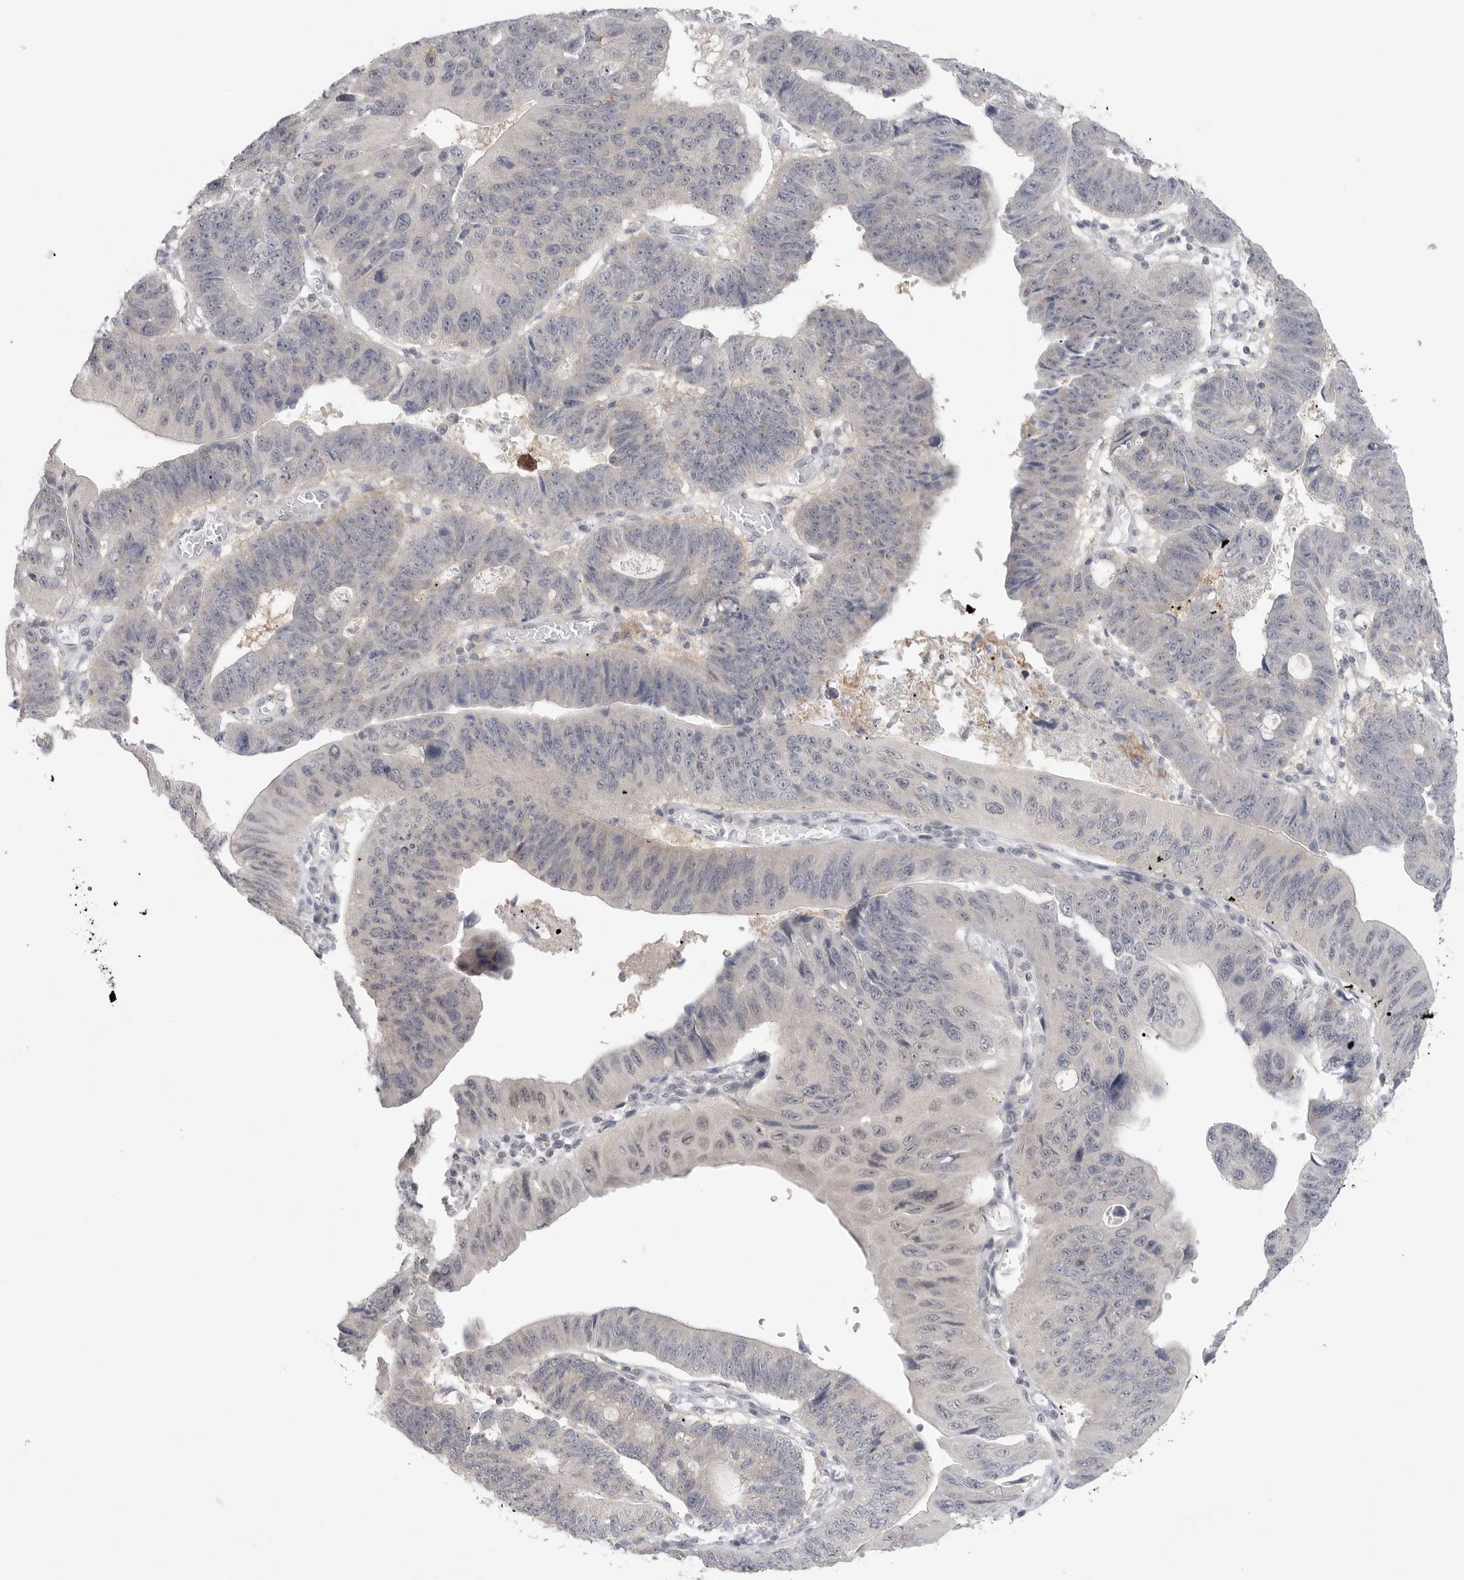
{"staining": {"intensity": "negative", "quantity": "none", "location": "none"}, "tissue": "stomach cancer", "cell_type": "Tumor cells", "image_type": "cancer", "snomed": [{"axis": "morphology", "description": "Adenocarcinoma, NOS"}, {"axis": "topography", "description": "Stomach"}], "caption": "Protein analysis of stomach cancer demonstrates no significant staining in tumor cells.", "gene": "HDAC6", "patient": {"sex": "male", "age": 59}}